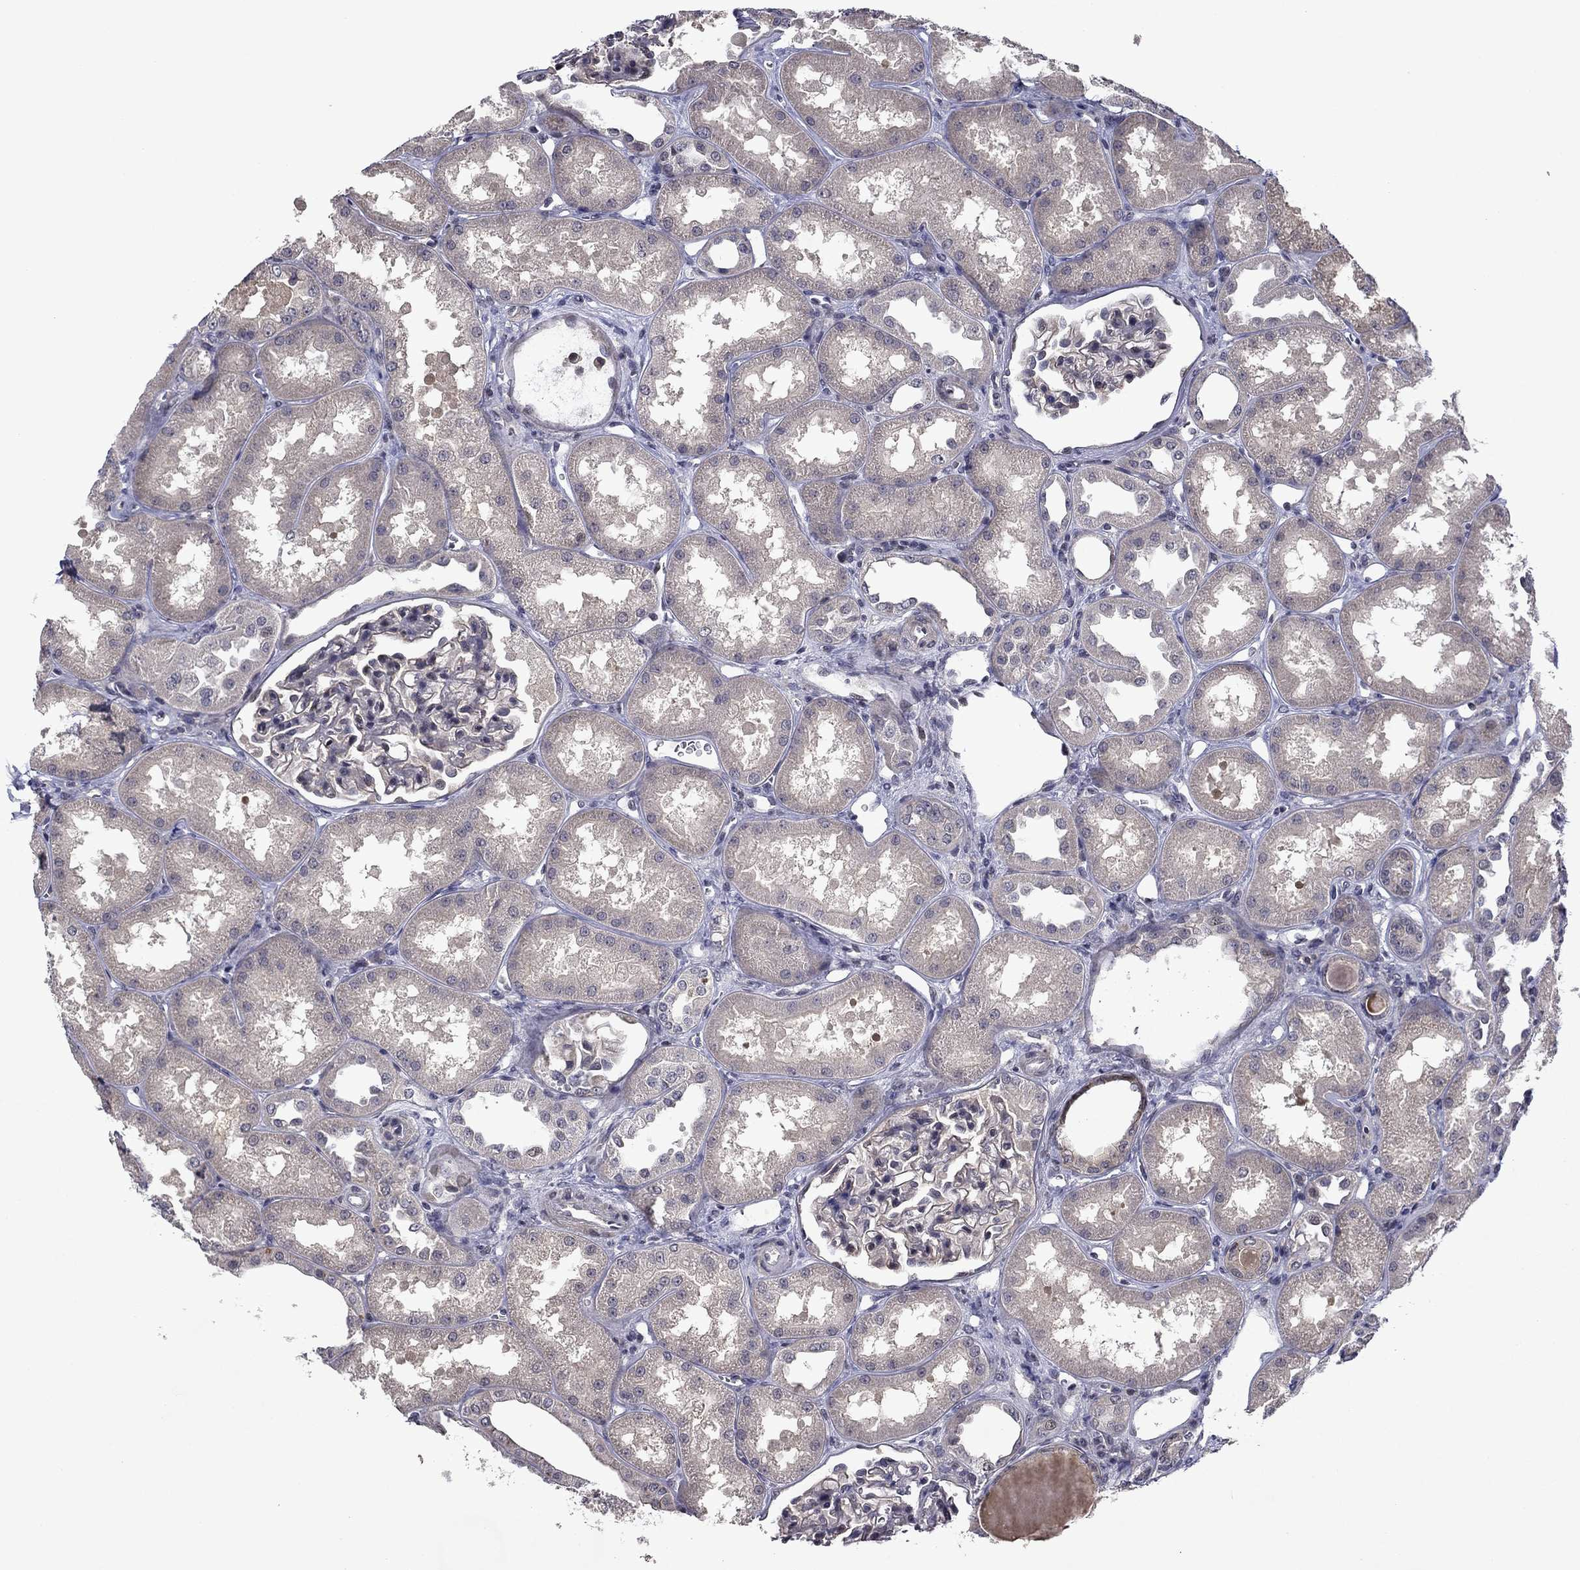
{"staining": {"intensity": "negative", "quantity": "none", "location": "none"}, "tissue": "kidney", "cell_type": "Cells in glomeruli", "image_type": "normal", "snomed": [{"axis": "morphology", "description": "Normal tissue, NOS"}, {"axis": "topography", "description": "Kidney"}], "caption": "Cells in glomeruli show no significant positivity in benign kidney. (DAB immunohistochemistry (IHC) with hematoxylin counter stain).", "gene": "B3GAT1", "patient": {"sex": "male", "age": 61}}